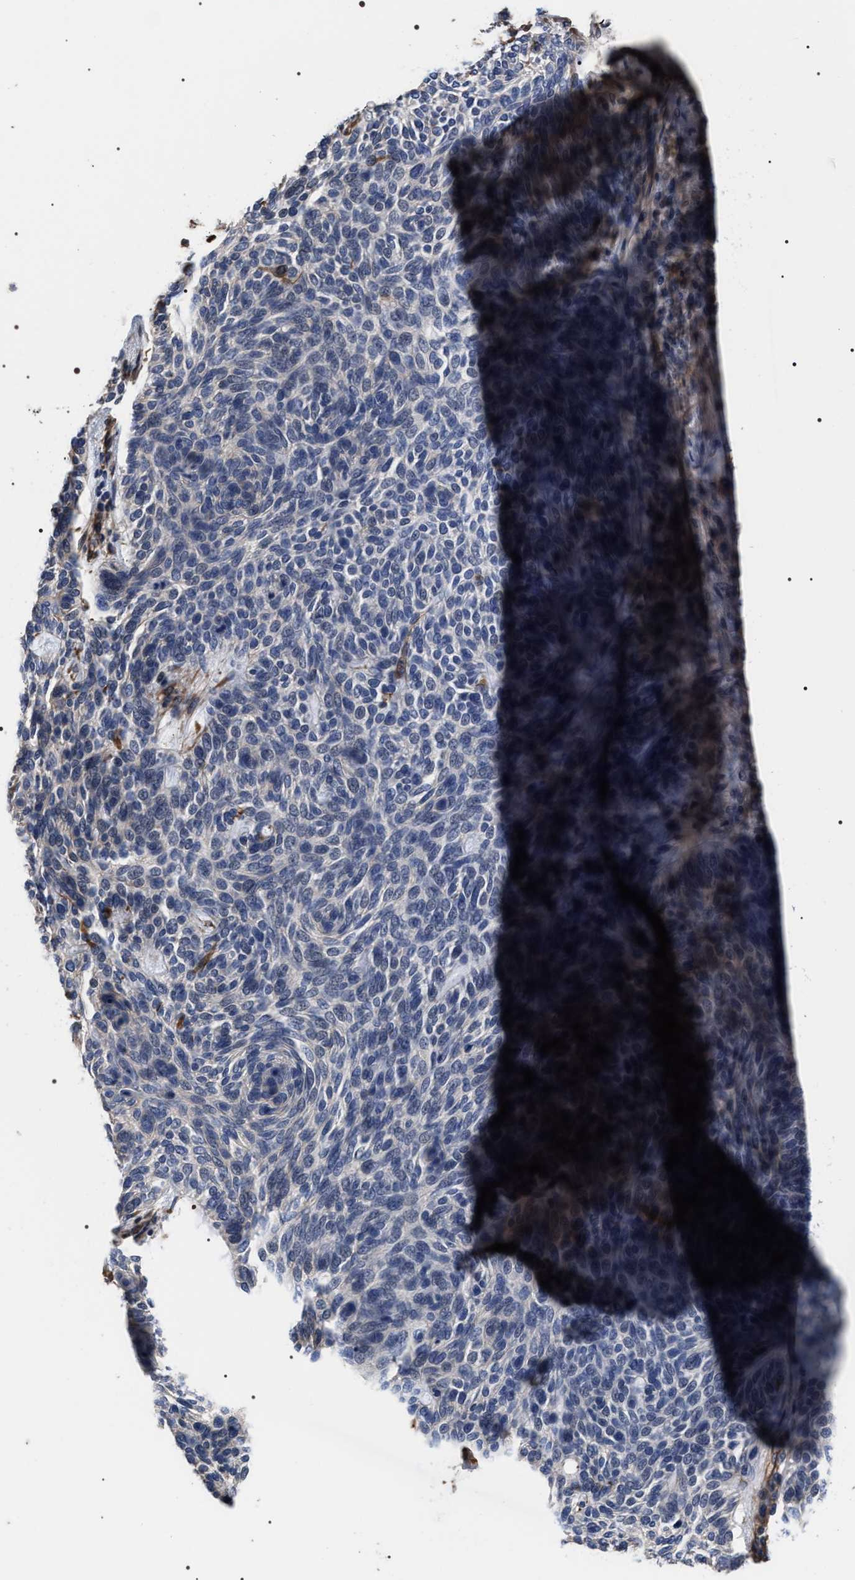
{"staining": {"intensity": "negative", "quantity": "none", "location": "none"}, "tissue": "skin cancer", "cell_type": "Tumor cells", "image_type": "cancer", "snomed": [{"axis": "morphology", "description": "Basal cell carcinoma"}, {"axis": "topography", "description": "Skin"}], "caption": "Immunohistochemical staining of human skin cancer displays no significant expression in tumor cells.", "gene": "TSPAN33", "patient": {"sex": "male", "age": 55}}